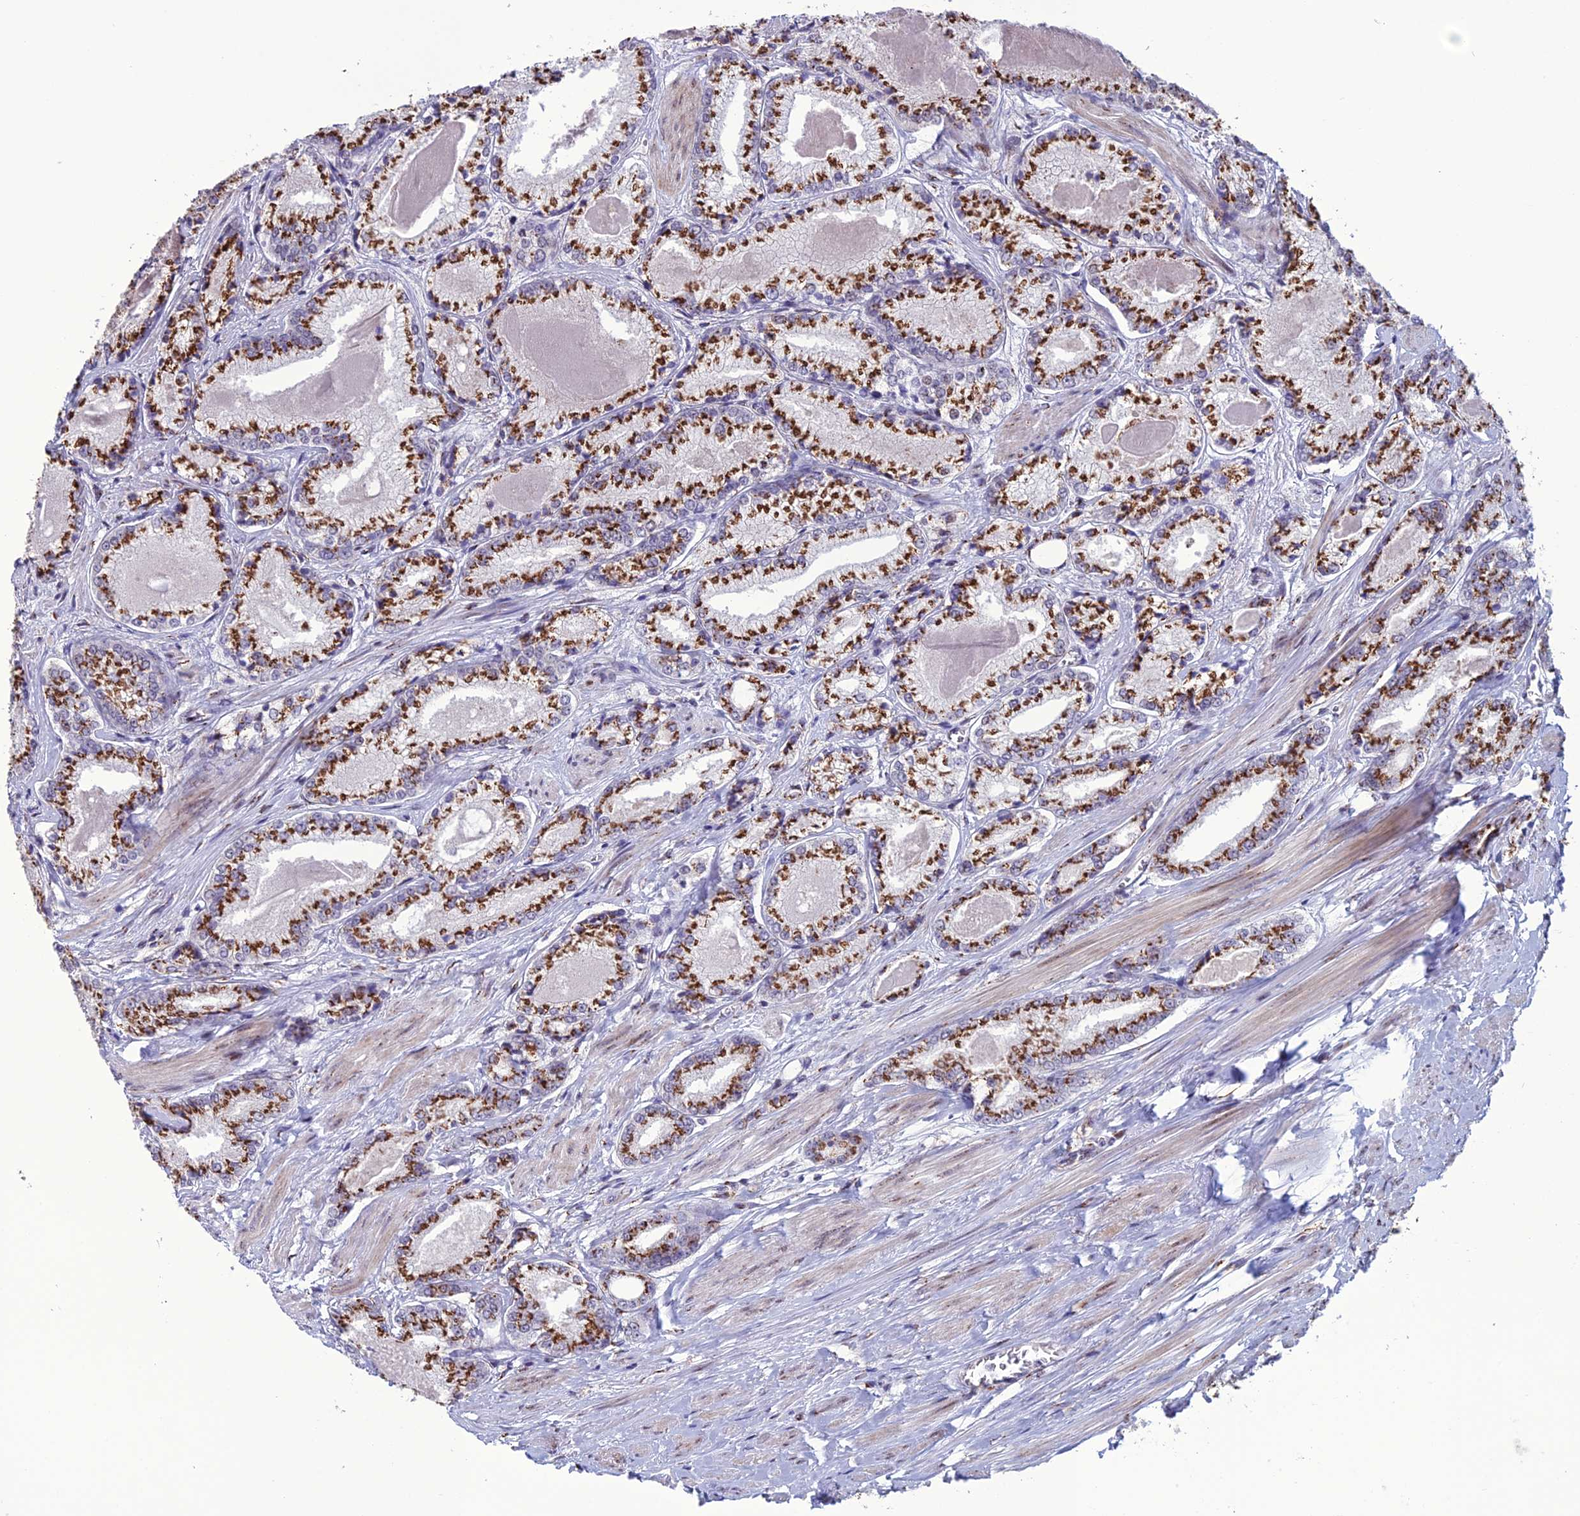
{"staining": {"intensity": "strong", "quantity": ">75%", "location": "cytoplasmic/membranous"}, "tissue": "prostate cancer", "cell_type": "Tumor cells", "image_type": "cancer", "snomed": [{"axis": "morphology", "description": "Adenocarcinoma, Low grade"}, {"axis": "topography", "description": "Prostate"}], "caption": "The histopathology image reveals a brown stain indicating the presence of a protein in the cytoplasmic/membranous of tumor cells in prostate cancer.", "gene": "PLEKHA4", "patient": {"sex": "male", "age": 68}}